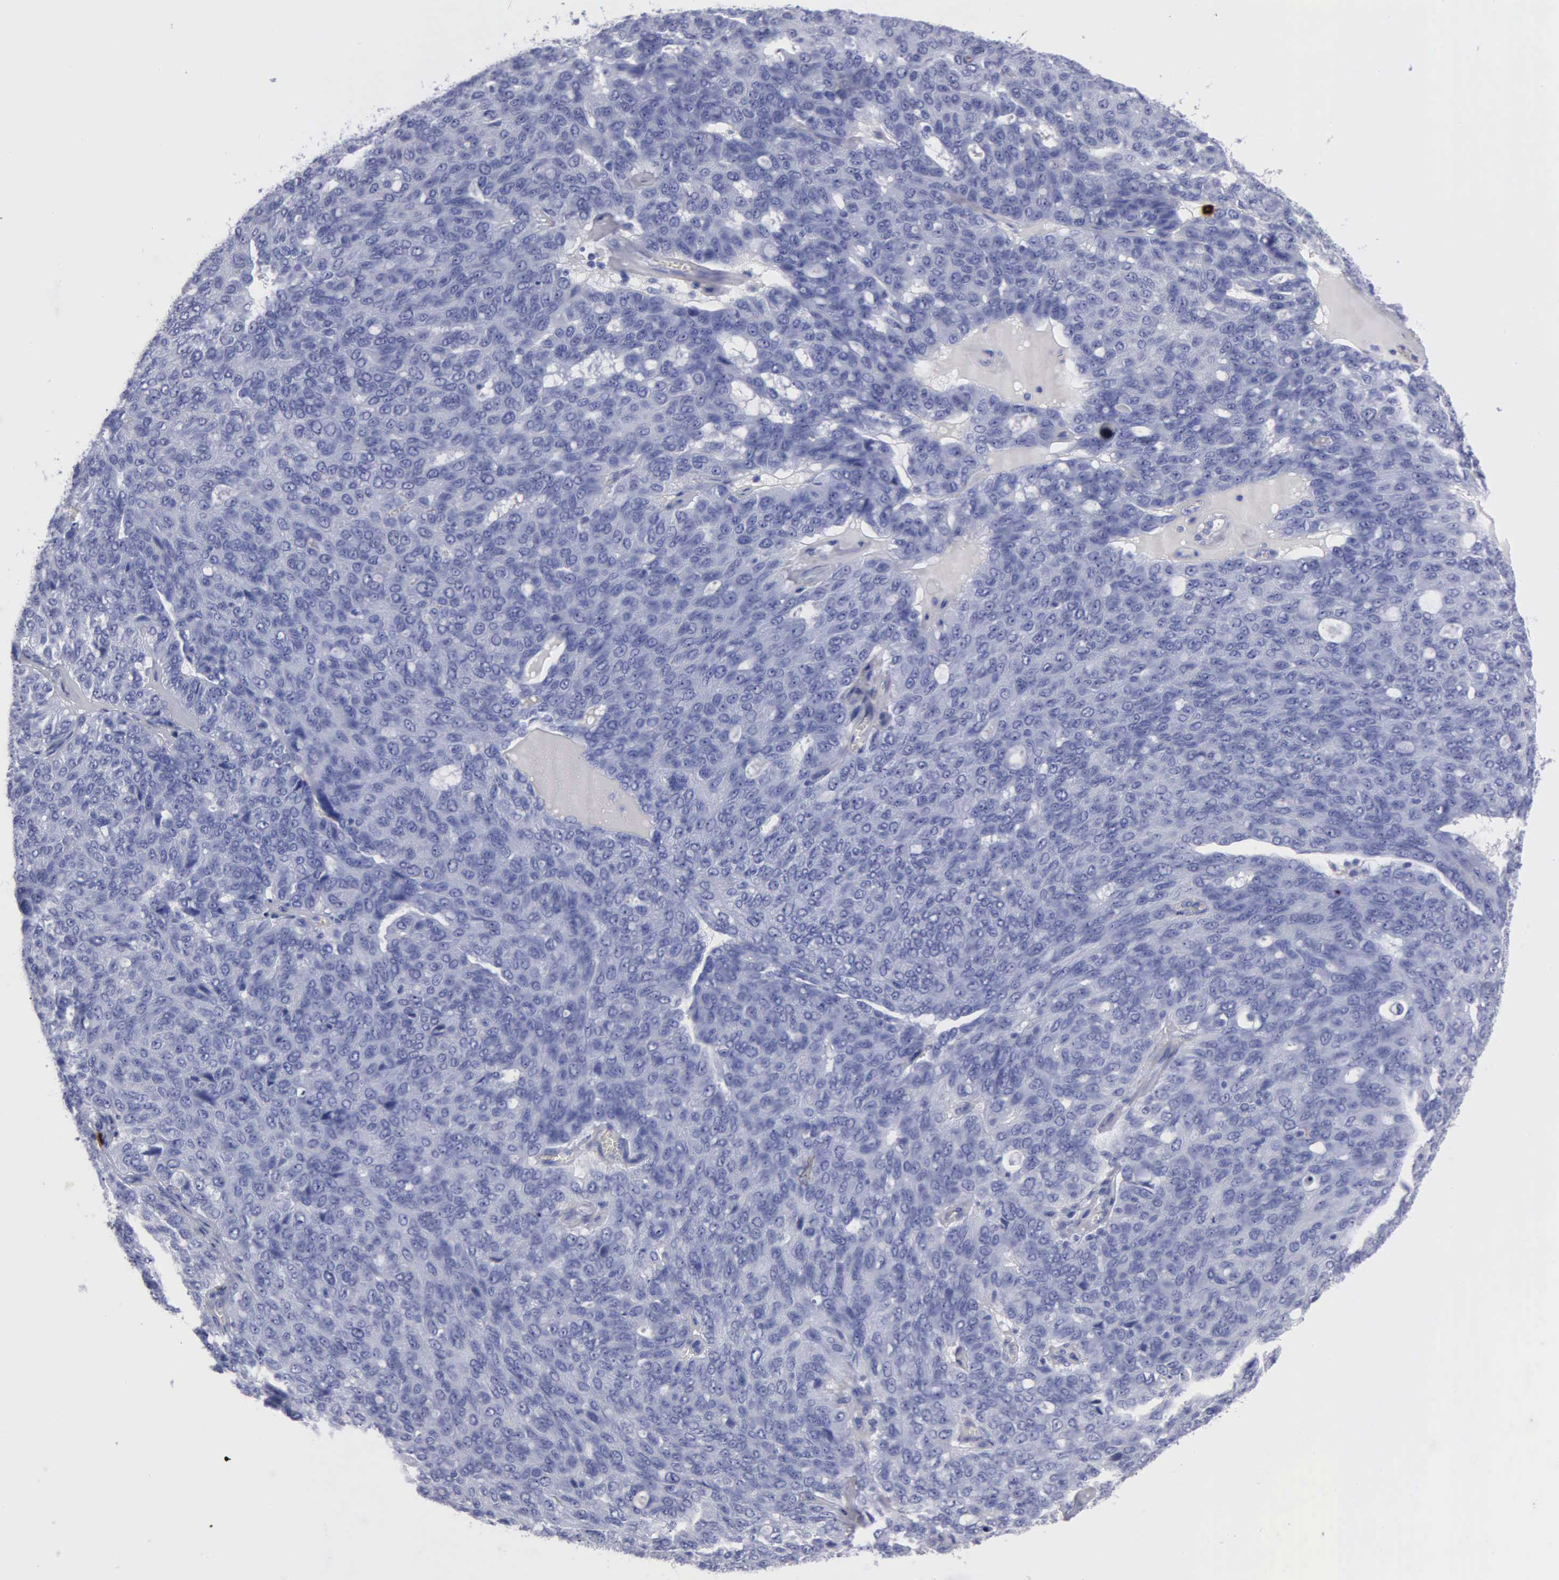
{"staining": {"intensity": "negative", "quantity": "none", "location": "none"}, "tissue": "ovarian cancer", "cell_type": "Tumor cells", "image_type": "cancer", "snomed": [{"axis": "morphology", "description": "Carcinoma, endometroid"}, {"axis": "topography", "description": "Ovary"}], "caption": "An immunohistochemistry (IHC) histopathology image of ovarian cancer (endometroid carcinoma) is shown. There is no staining in tumor cells of ovarian cancer (endometroid carcinoma).", "gene": "CTSG", "patient": {"sex": "female", "age": 60}}